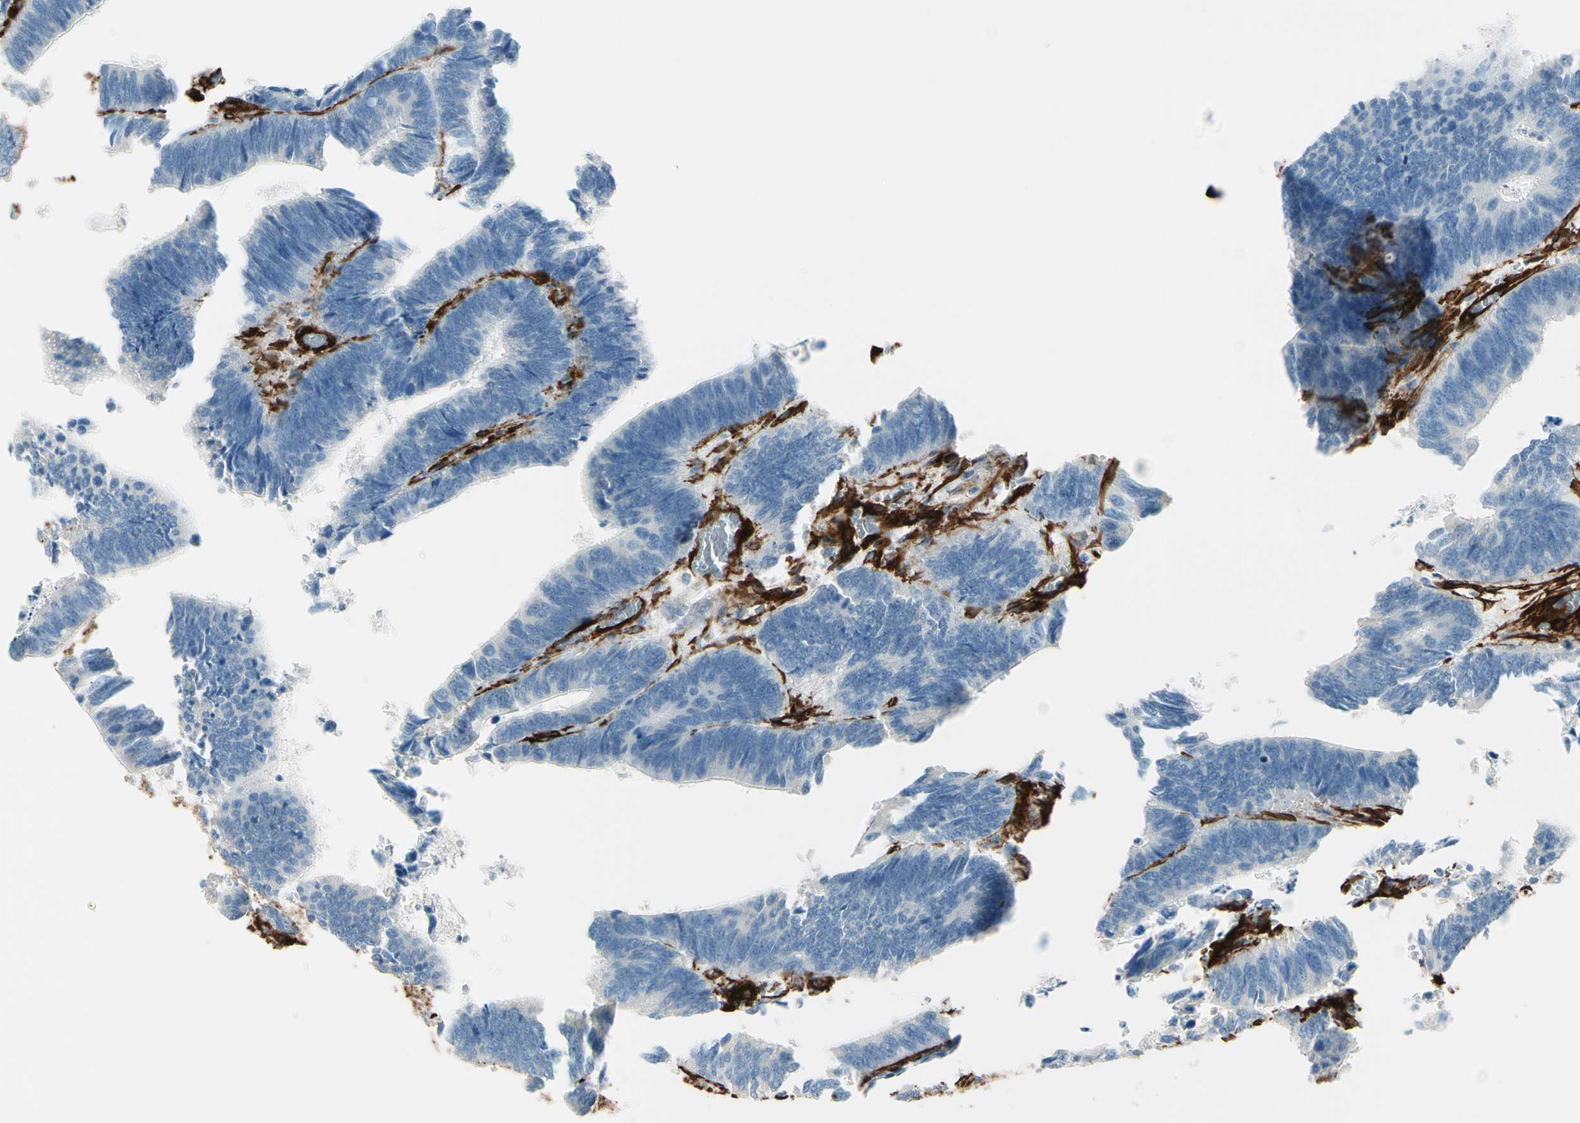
{"staining": {"intensity": "negative", "quantity": "none", "location": "none"}, "tissue": "colorectal cancer", "cell_type": "Tumor cells", "image_type": "cancer", "snomed": [{"axis": "morphology", "description": "Adenocarcinoma, NOS"}, {"axis": "topography", "description": "Colon"}], "caption": "Immunohistochemistry (IHC) micrograph of human colorectal cancer stained for a protein (brown), which displays no positivity in tumor cells.", "gene": "CALD1", "patient": {"sex": "male", "age": 72}}